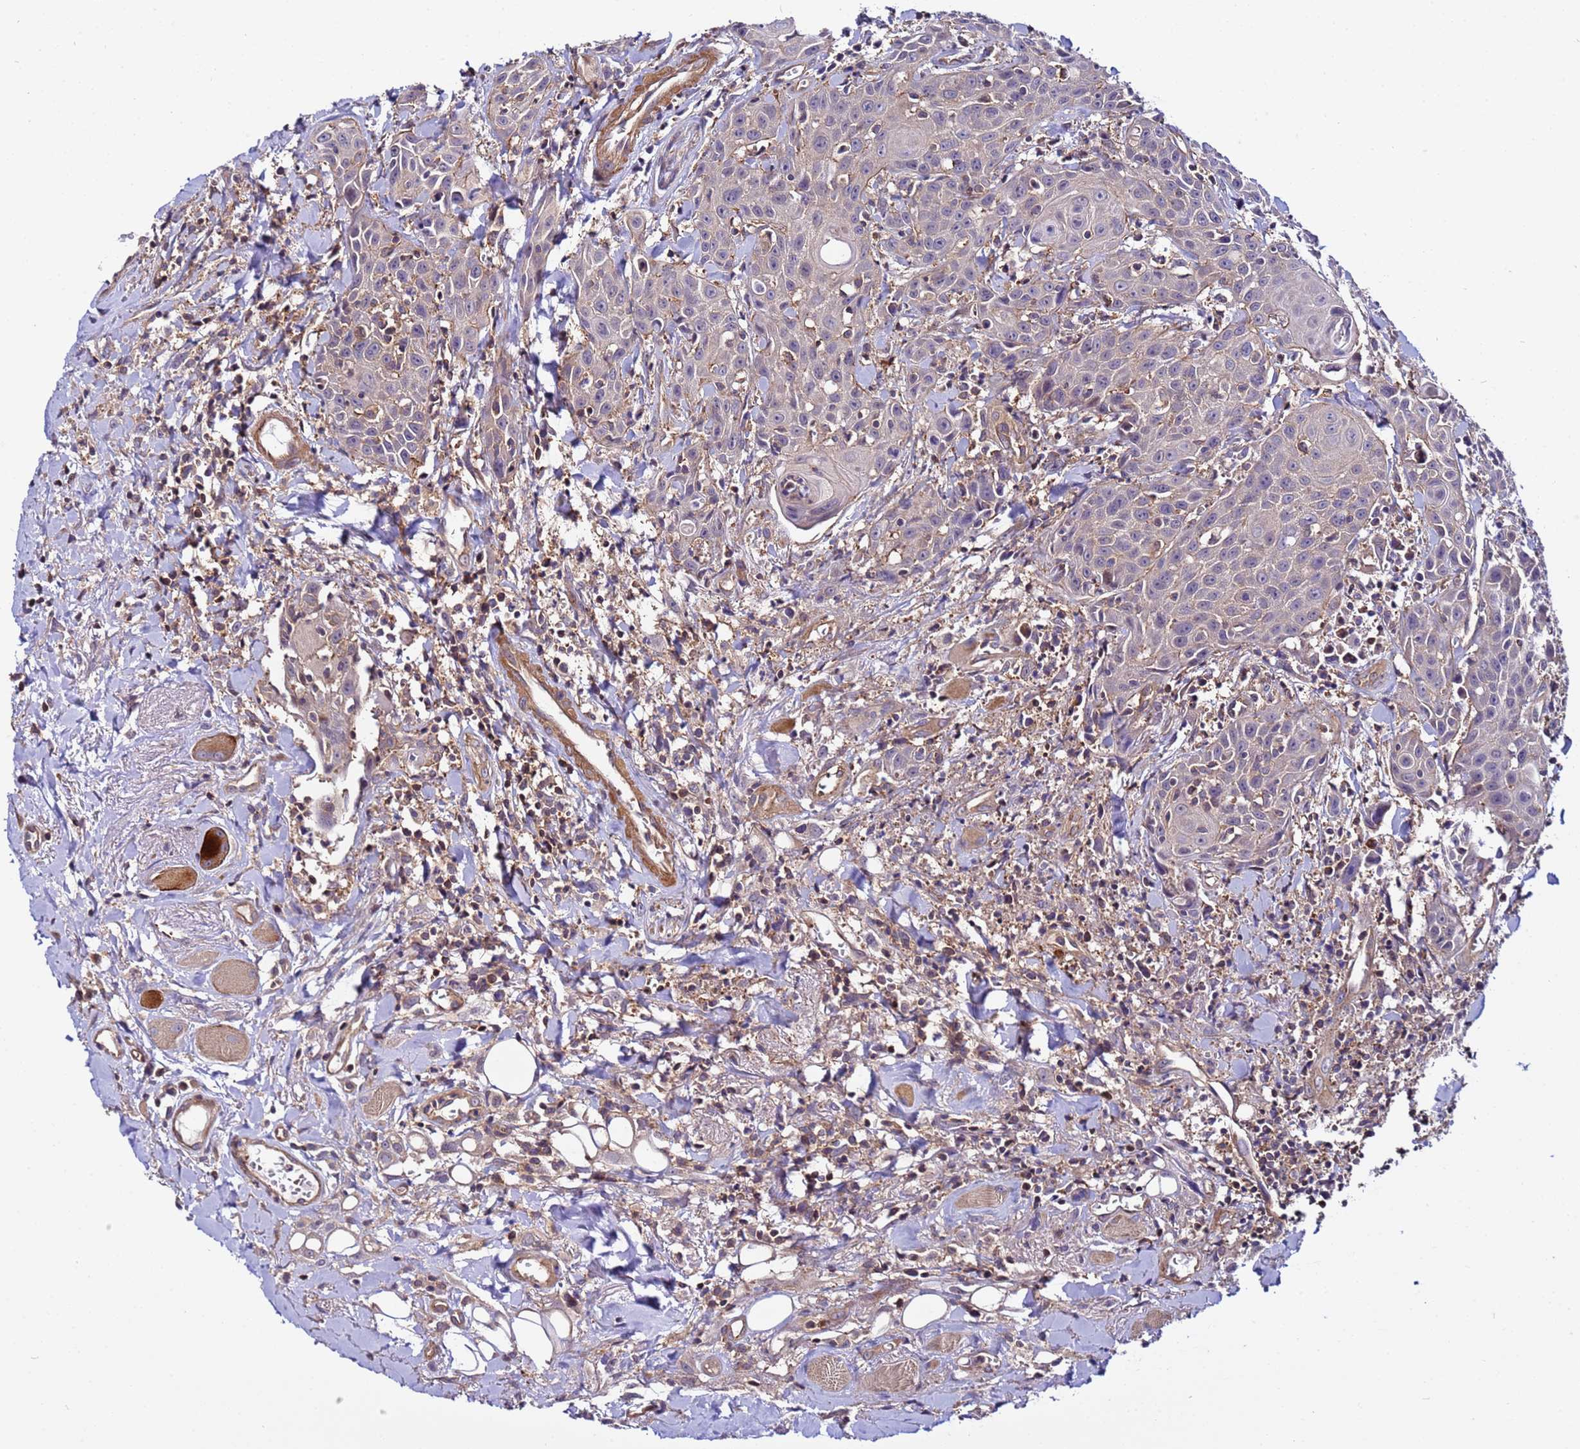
{"staining": {"intensity": "negative", "quantity": "none", "location": "none"}, "tissue": "head and neck cancer", "cell_type": "Tumor cells", "image_type": "cancer", "snomed": [{"axis": "morphology", "description": "Squamous cell carcinoma, NOS"}, {"axis": "topography", "description": "Oral tissue"}, {"axis": "topography", "description": "Head-Neck"}], "caption": "An image of human squamous cell carcinoma (head and neck) is negative for staining in tumor cells.", "gene": "STK38", "patient": {"sex": "female", "age": 82}}